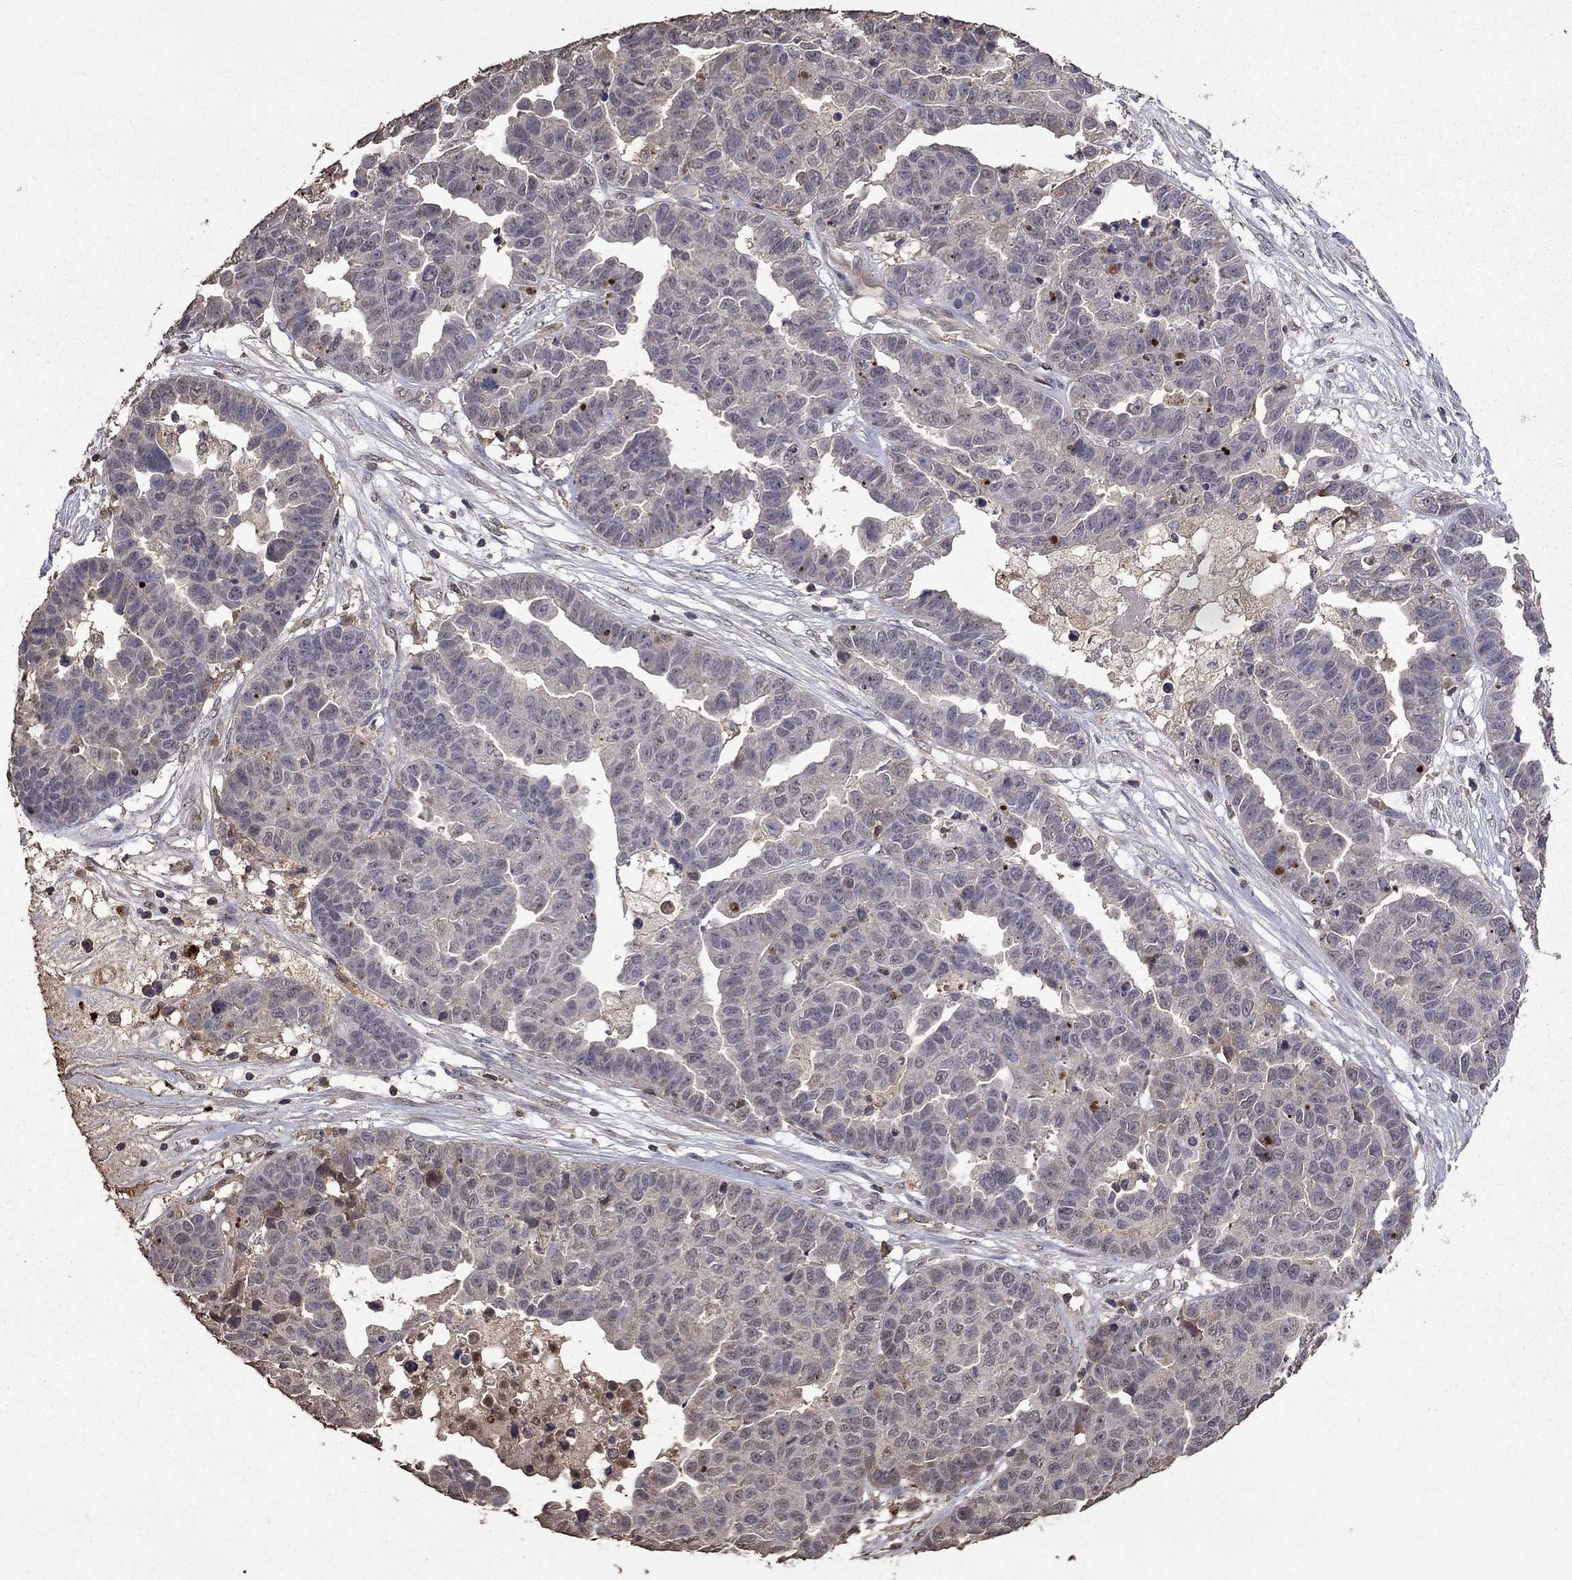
{"staining": {"intensity": "negative", "quantity": "none", "location": "none"}, "tissue": "ovarian cancer", "cell_type": "Tumor cells", "image_type": "cancer", "snomed": [{"axis": "morphology", "description": "Cystadenocarcinoma, serous, NOS"}, {"axis": "topography", "description": "Ovary"}], "caption": "A photomicrograph of human ovarian cancer (serous cystadenocarcinoma) is negative for staining in tumor cells. (DAB IHC visualized using brightfield microscopy, high magnification).", "gene": "SERPINA5", "patient": {"sex": "female", "age": 87}}